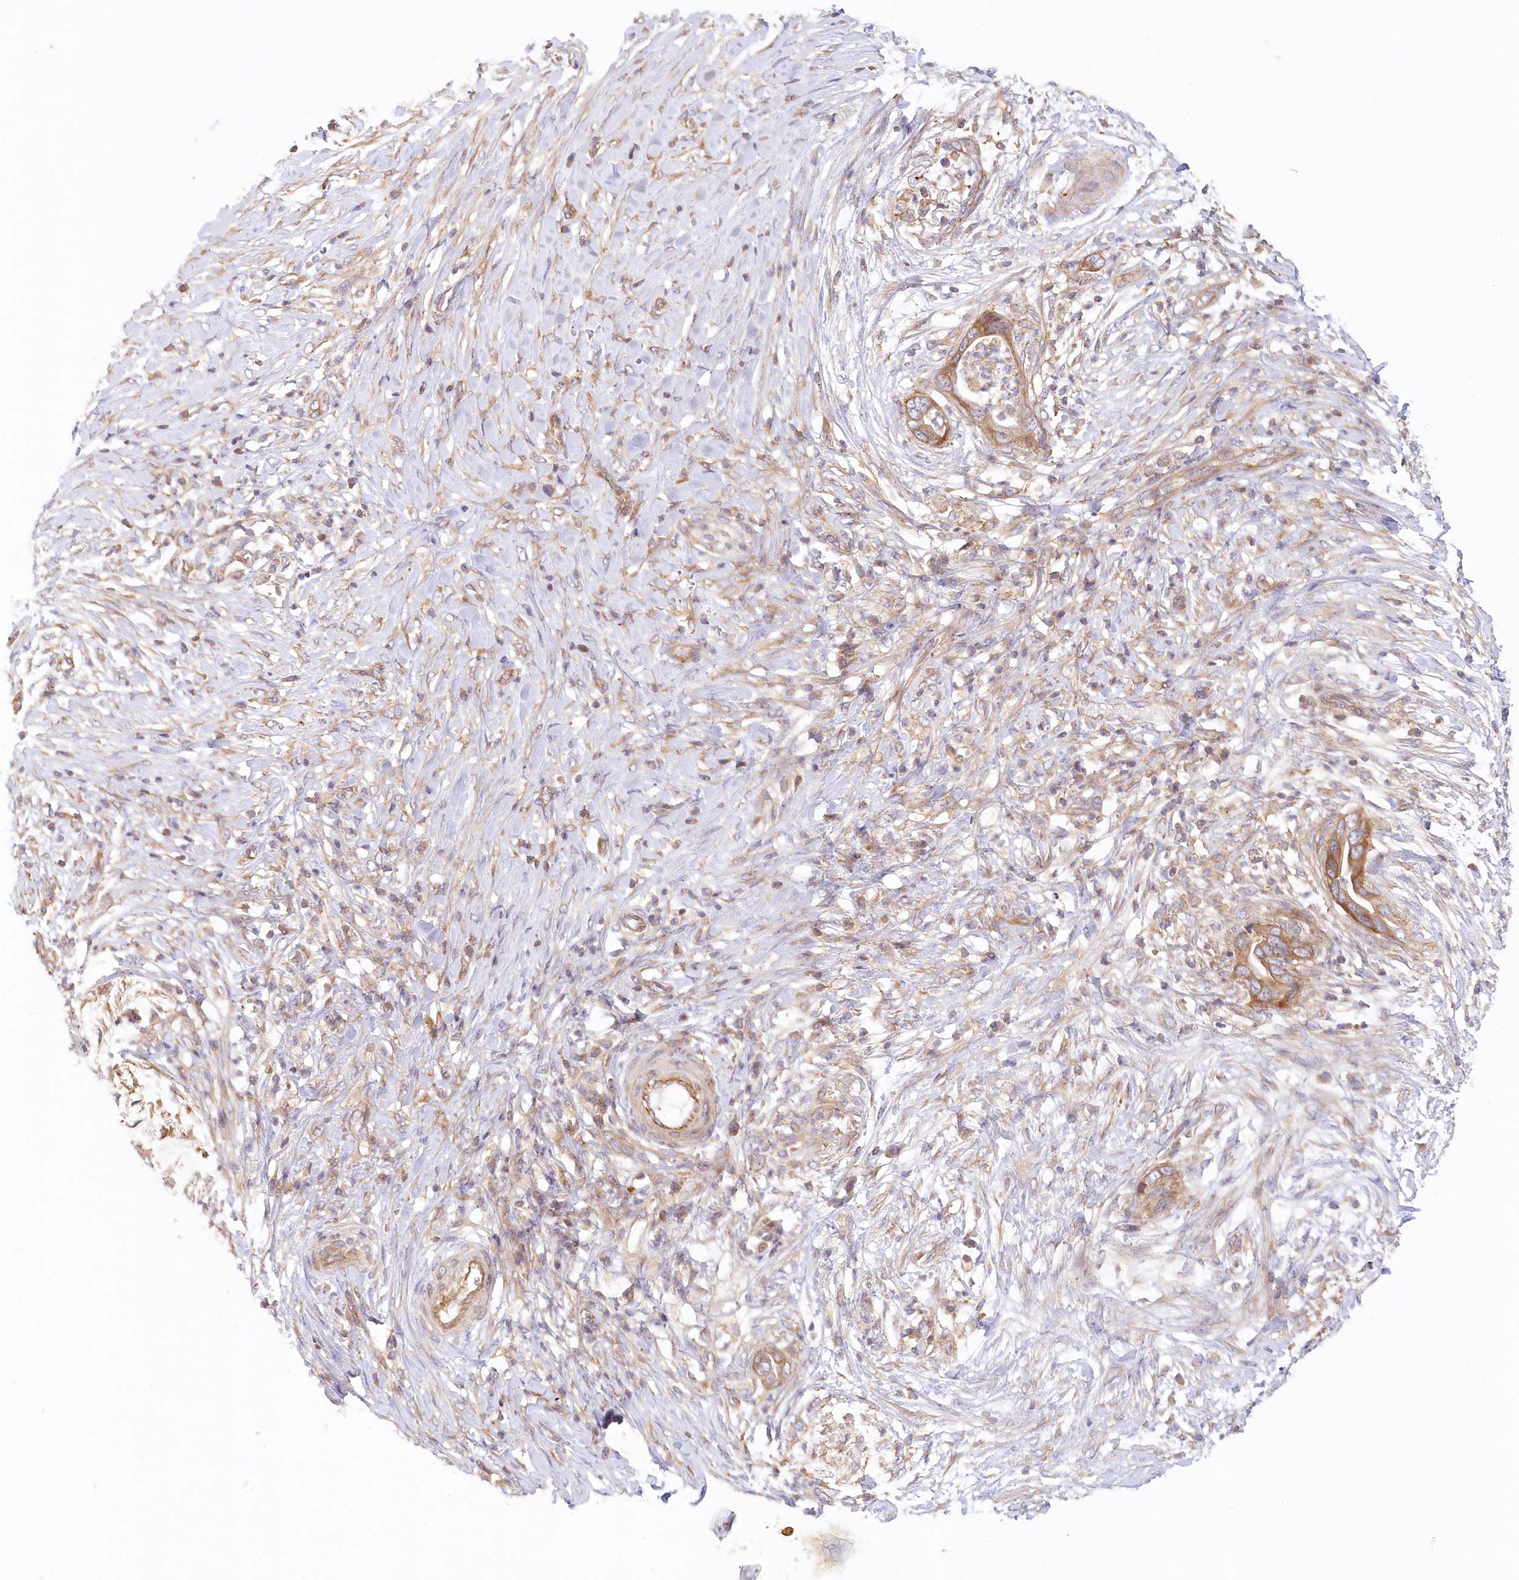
{"staining": {"intensity": "moderate", "quantity": ">75%", "location": "cytoplasmic/membranous"}, "tissue": "pancreatic cancer", "cell_type": "Tumor cells", "image_type": "cancer", "snomed": [{"axis": "morphology", "description": "Adenocarcinoma, NOS"}, {"axis": "topography", "description": "Pancreas"}], "caption": "Moderate cytoplasmic/membranous expression for a protein is present in approximately >75% of tumor cells of adenocarcinoma (pancreatic) using immunohistochemistry (IHC).", "gene": "UMPS", "patient": {"sex": "male", "age": 75}}